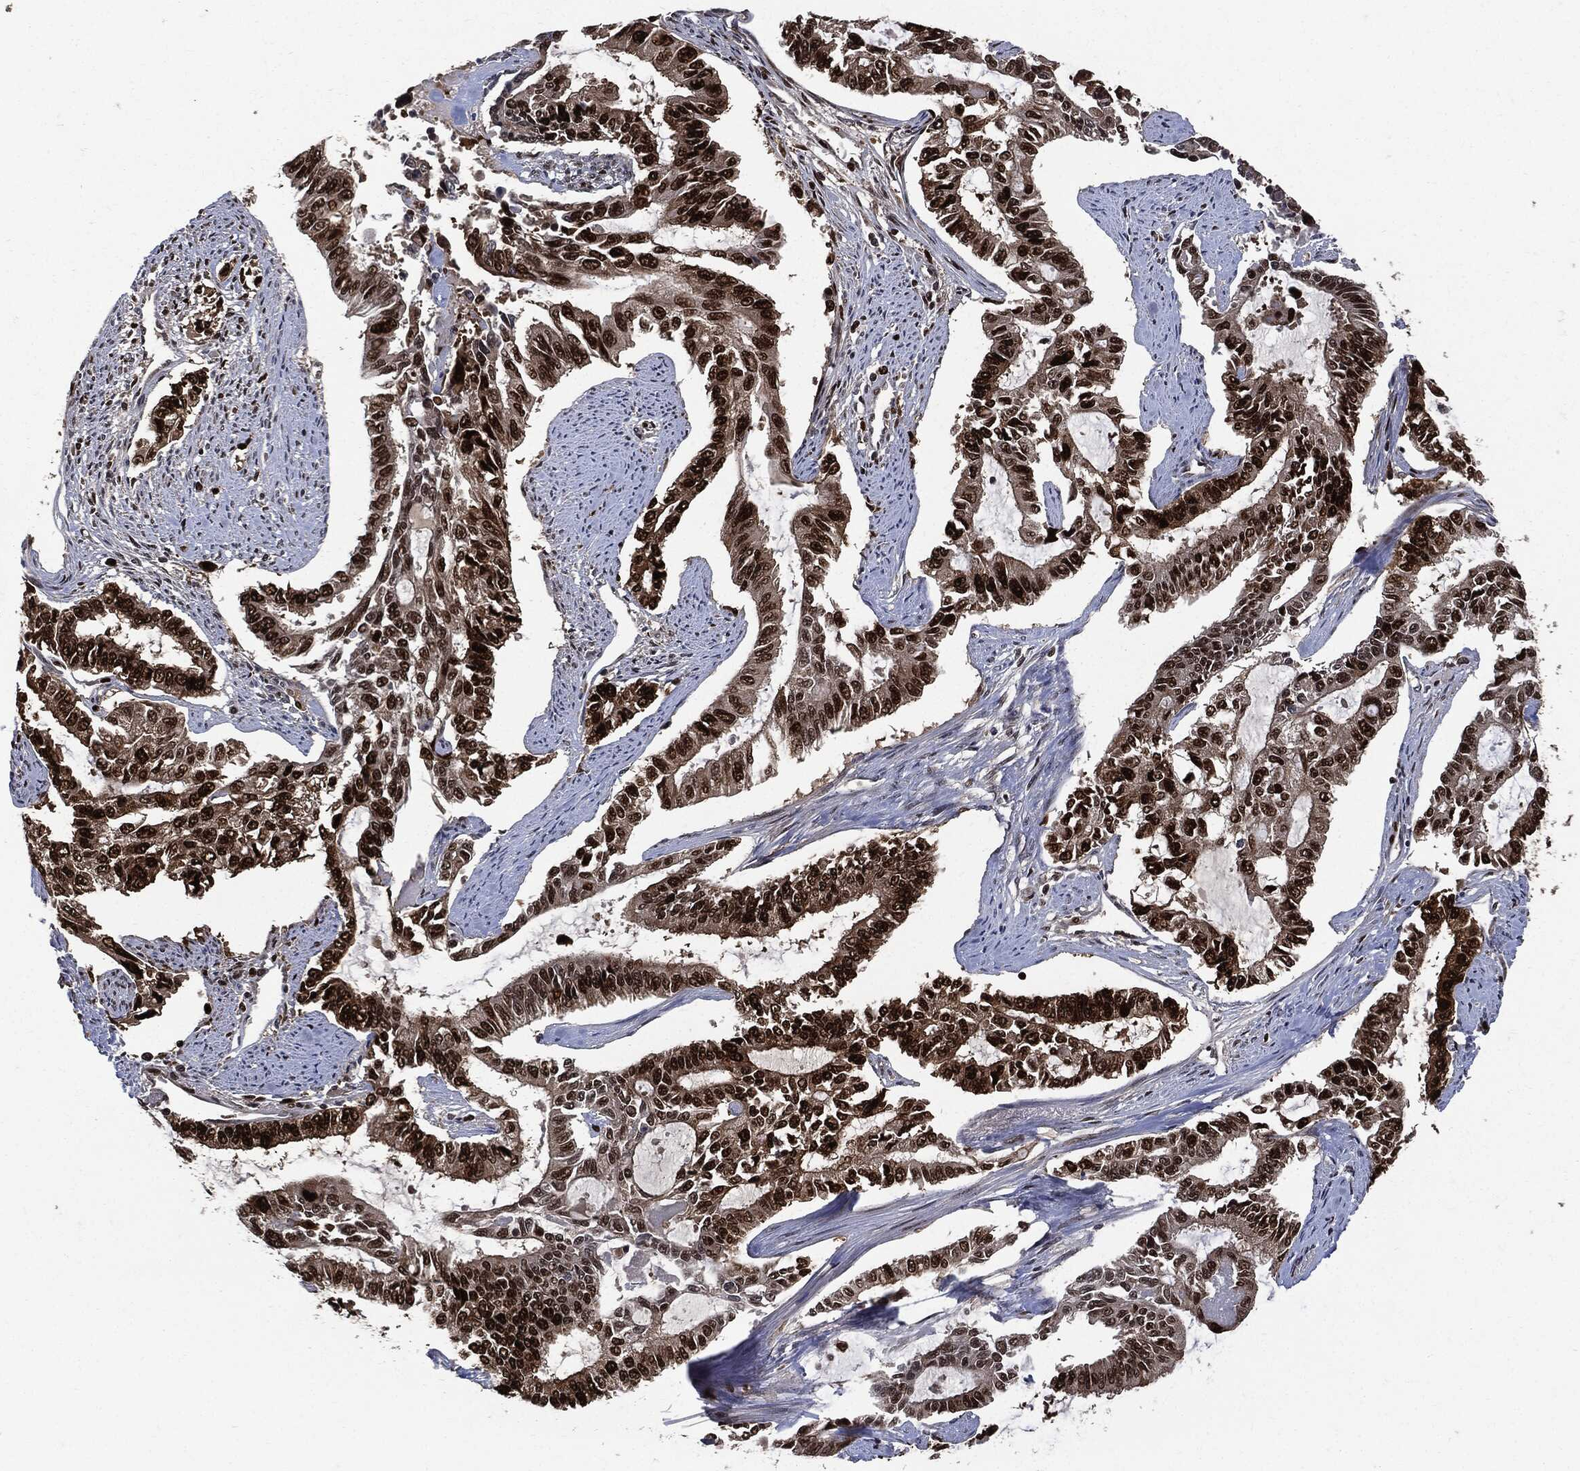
{"staining": {"intensity": "strong", "quantity": ">75%", "location": "nuclear"}, "tissue": "endometrial cancer", "cell_type": "Tumor cells", "image_type": "cancer", "snomed": [{"axis": "morphology", "description": "Adenocarcinoma, NOS"}, {"axis": "topography", "description": "Uterus"}], "caption": "Adenocarcinoma (endometrial) stained for a protein exhibits strong nuclear positivity in tumor cells.", "gene": "PCNA", "patient": {"sex": "female", "age": 59}}